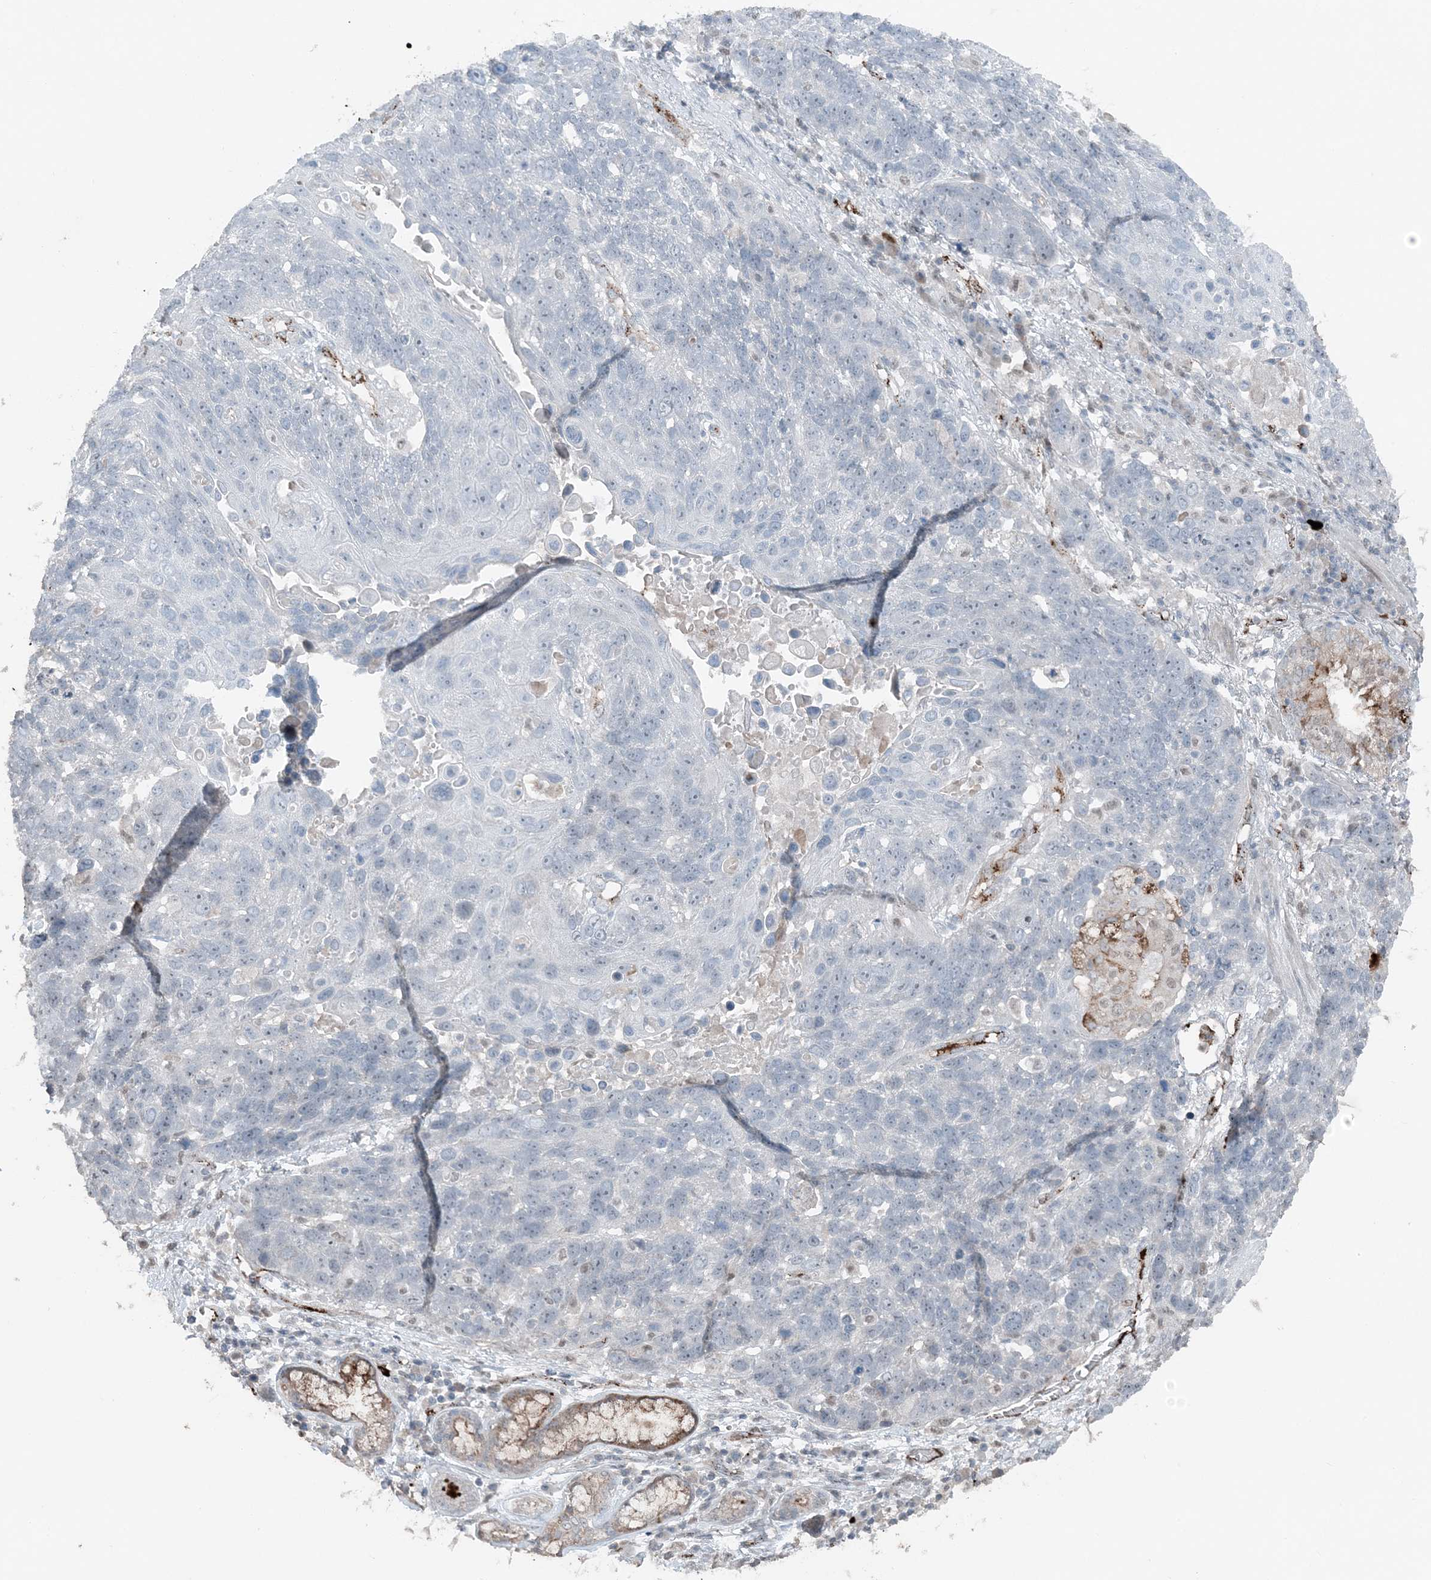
{"staining": {"intensity": "negative", "quantity": "none", "location": "none"}, "tissue": "lung cancer", "cell_type": "Tumor cells", "image_type": "cancer", "snomed": [{"axis": "morphology", "description": "Squamous cell carcinoma, NOS"}, {"axis": "topography", "description": "Lung"}], "caption": "The histopathology image reveals no significant expression in tumor cells of lung cancer.", "gene": "ELOVL7", "patient": {"sex": "male", "age": 66}}